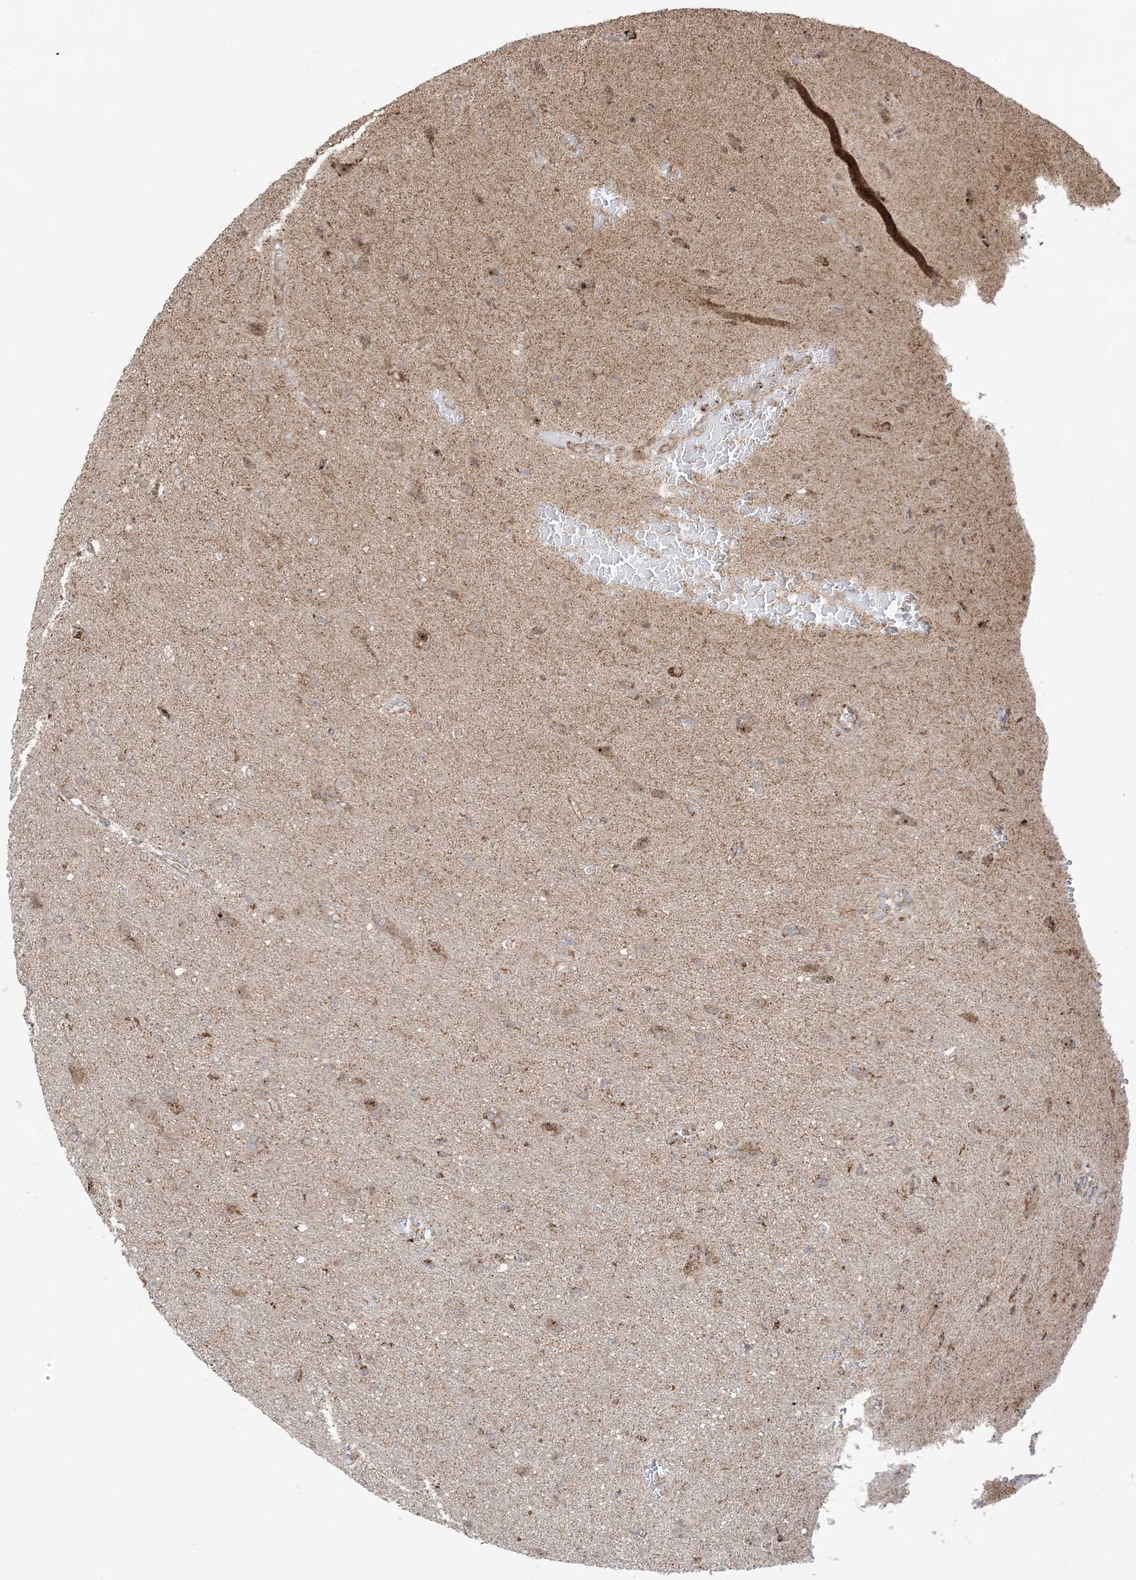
{"staining": {"intensity": "weak", "quantity": "25%-75%", "location": "cytoplasmic/membranous,nuclear"}, "tissue": "glioma", "cell_type": "Tumor cells", "image_type": "cancer", "snomed": [{"axis": "morphology", "description": "Glioma, malignant, High grade"}, {"axis": "topography", "description": "Brain"}], "caption": "Immunohistochemical staining of human malignant glioma (high-grade) exhibits low levels of weak cytoplasmic/membranous and nuclear protein expression in about 25%-75% of tumor cells. (Brightfield microscopy of DAB IHC at high magnification).", "gene": "MAPKBP1", "patient": {"sex": "female", "age": 57}}